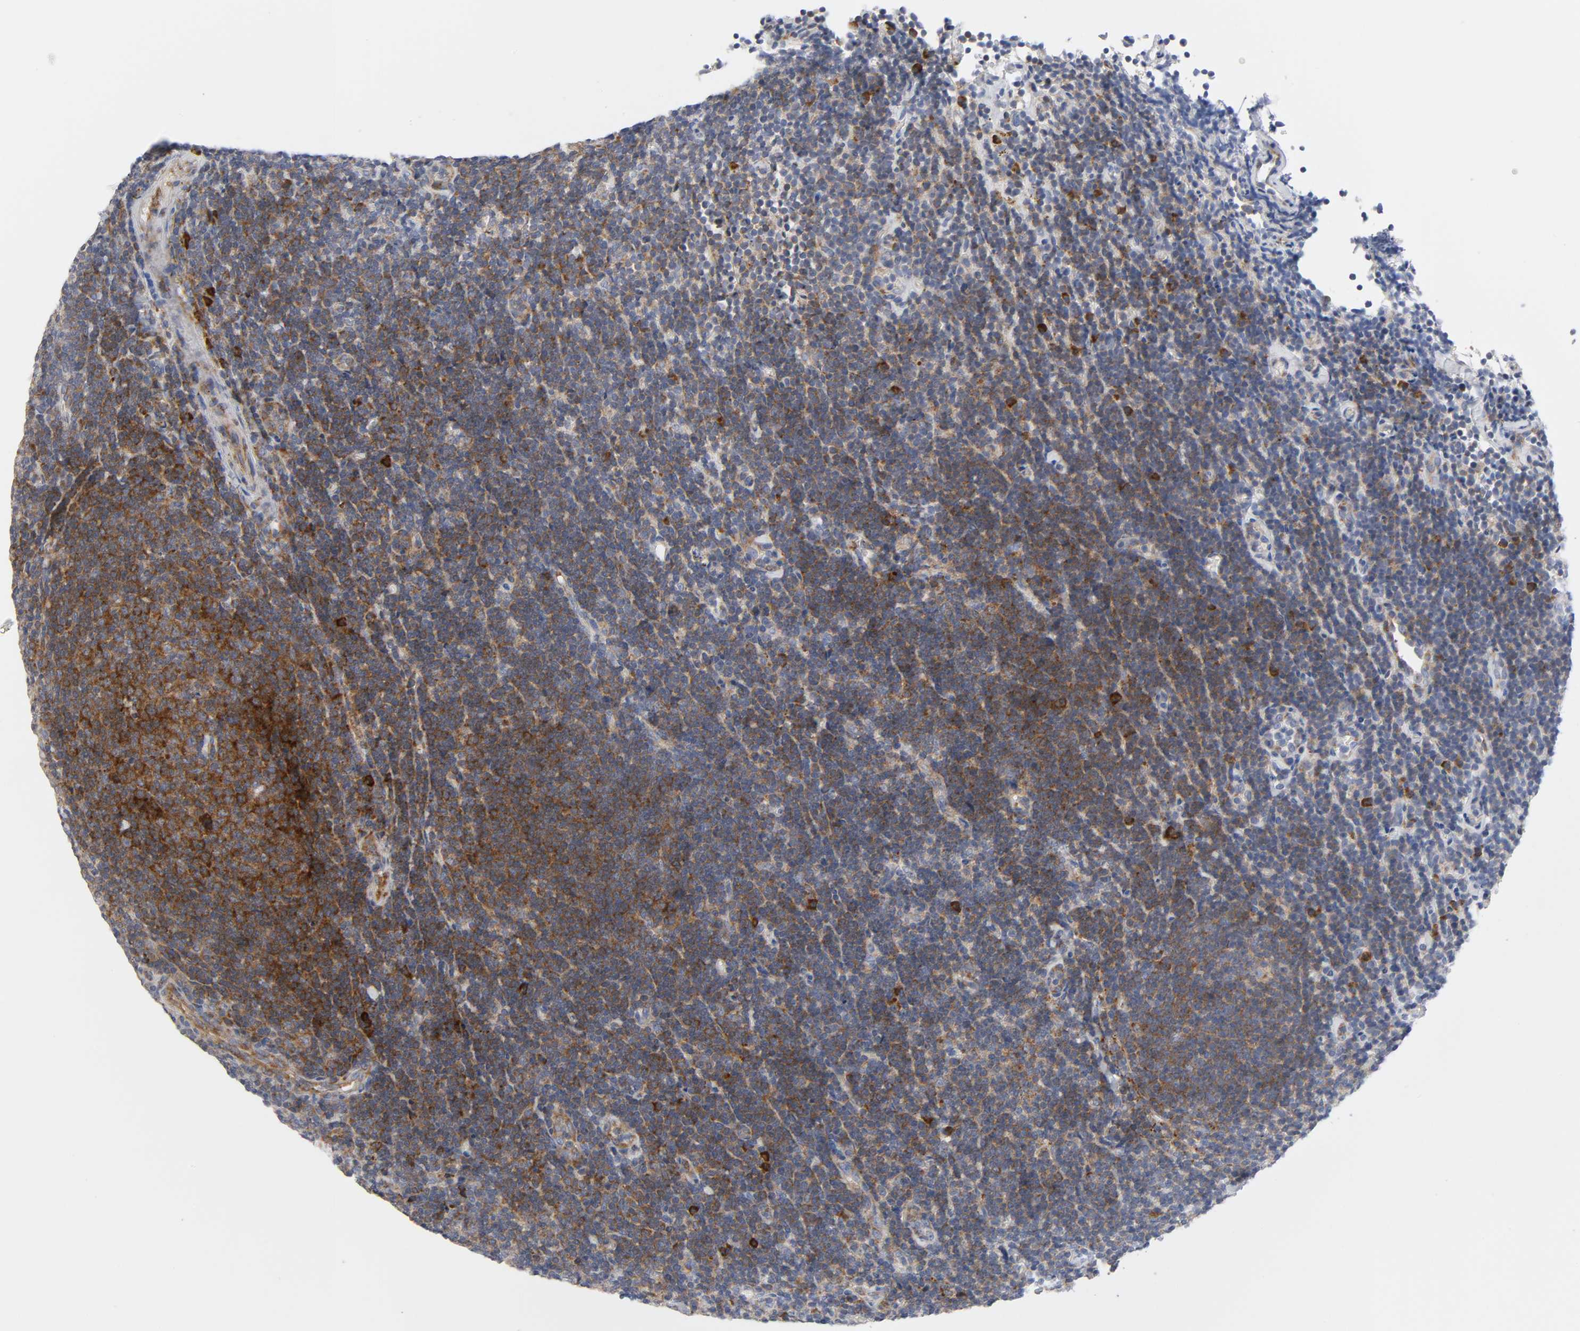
{"staining": {"intensity": "strong", "quantity": "25%-75%", "location": "cytoplasmic/membranous"}, "tissue": "lymphoma", "cell_type": "Tumor cells", "image_type": "cancer", "snomed": [{"axis": "morphology", "description": "Malignant lymphoma, non-Hodgkin's type, Low grade"}, {"axis": "topography", "description": "Lymph node"}], "caption": "An image of malignant lymphoma, non-Hodgkin's type (low-grade) stained for a protein displays strong cytoplasmic/membranous brown staining in tumor cells.", "gene": "REL", "patient": {"sex": "male", "age": 70}}